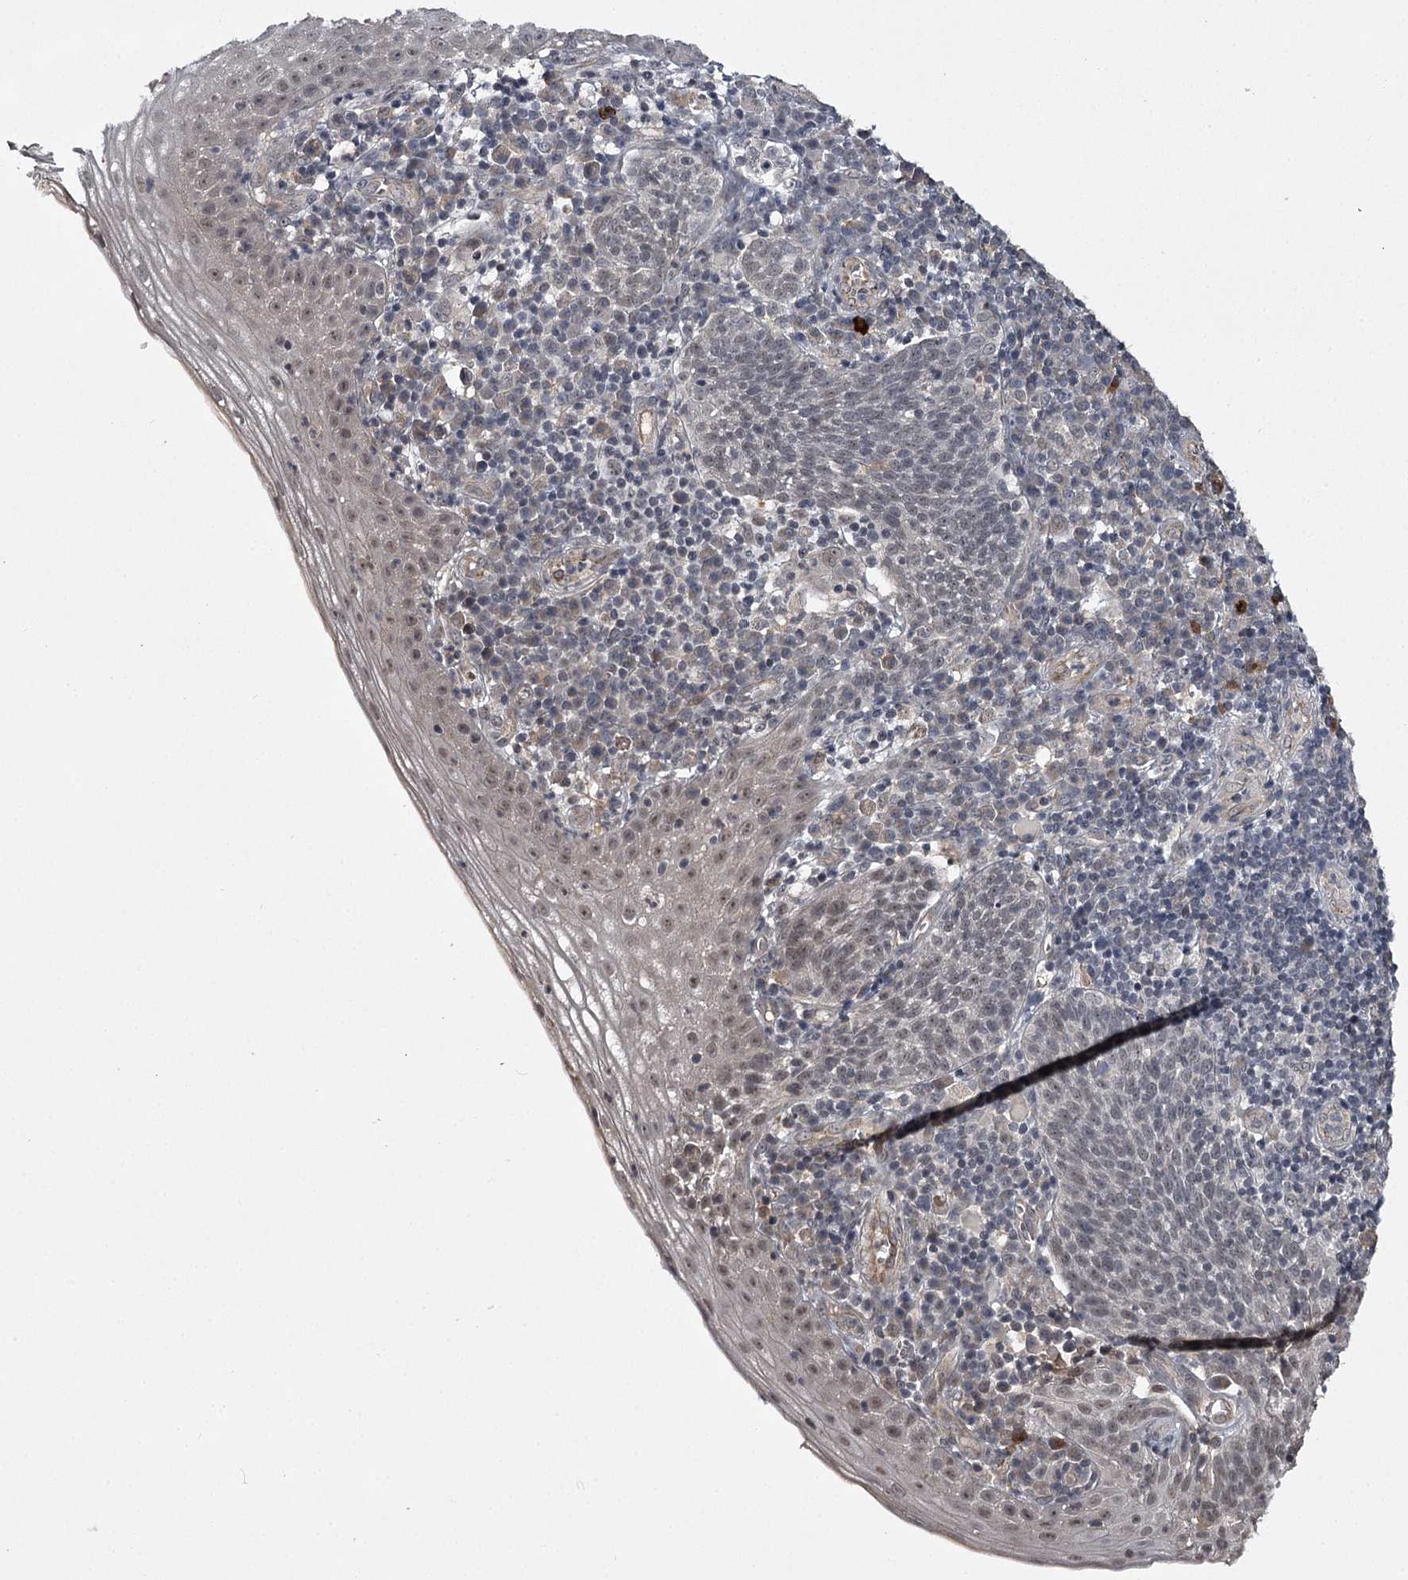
{"staining": {"intensity": "negative", "quantity": "none", "location": "none"}, "tissue": "cervical cancer", "cell_type": "Tumor cells", "image_type": "cancer", "snomed": [{"axis": "morphology", "description": "Squamous cell carcinoma, NOS"}, {"axis": "topography", "description": "Cervix"}], "caption": "High magnification brightfield microscopy of squamous cell carcinoma (cervical) stained with DAB (brown) and counterstained with hematoxylin (blue): tumor cells show no significant expression. (DAB IHC, high magnification).", "gene": "CWF19L2", "patient": {"sex": "female", "age": 34}}